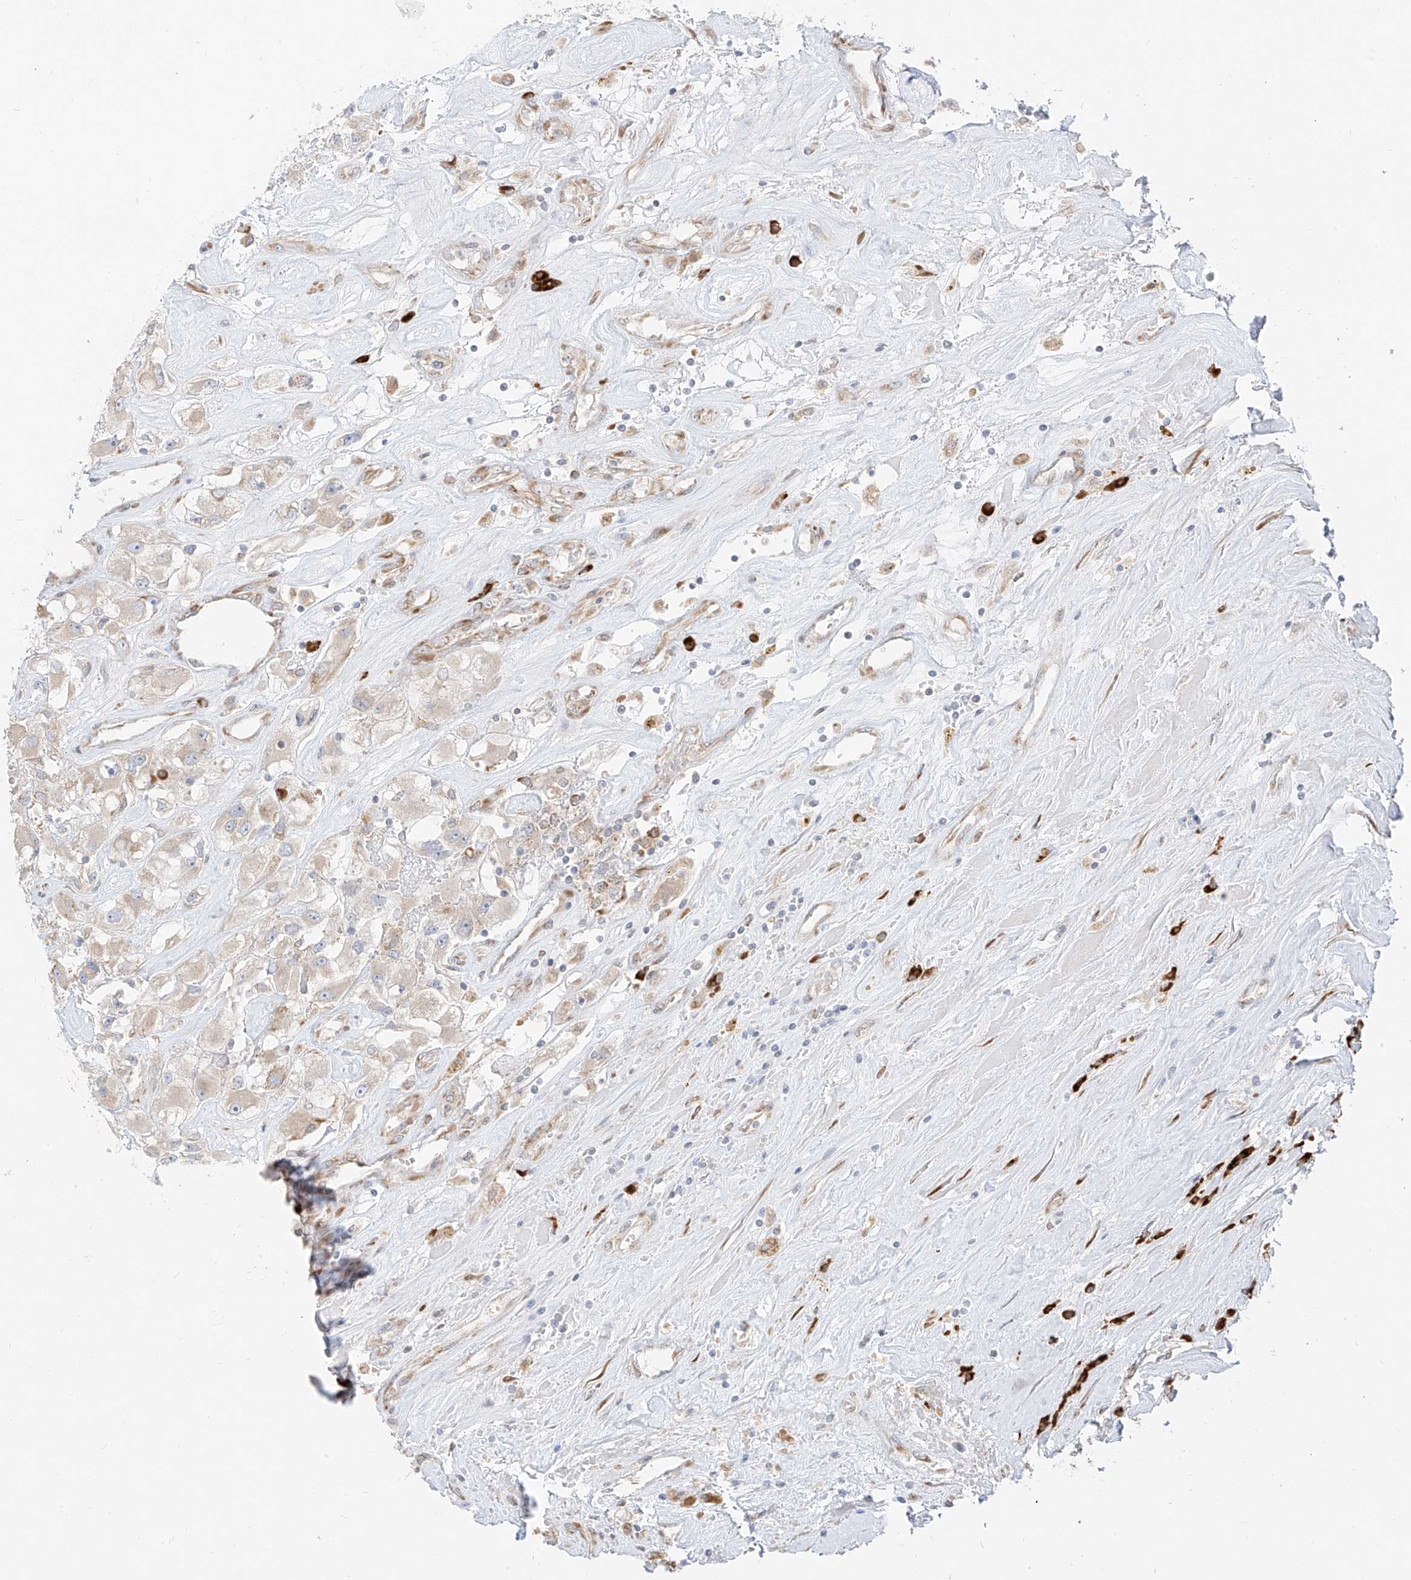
{"staining": {"intensity": "weak", "quantity": ">75%", "location": "cytoplasmic/membranous"}, "tissue": "renal cancer", "cell_type": "Tumor cells", "image_type": "cancer", "snomed": [{"axis": "morphology", "description": "Adenocarcinoma, NOS"}, {"axis": "topography", "description": "Kidney"}], "caption": "A high-resolution image shows immunohistochemistry staining of renal cancer, which shows weak cytoplasmic/membranous positivity in approximately >75% of tumor cells. The staining was performed using DAB, with brown indicating positive protein expression. Nuclei are stained blue with hematoxylin.", "gene": "STT3A", "patient": {"sex": "female", "age": 52}}